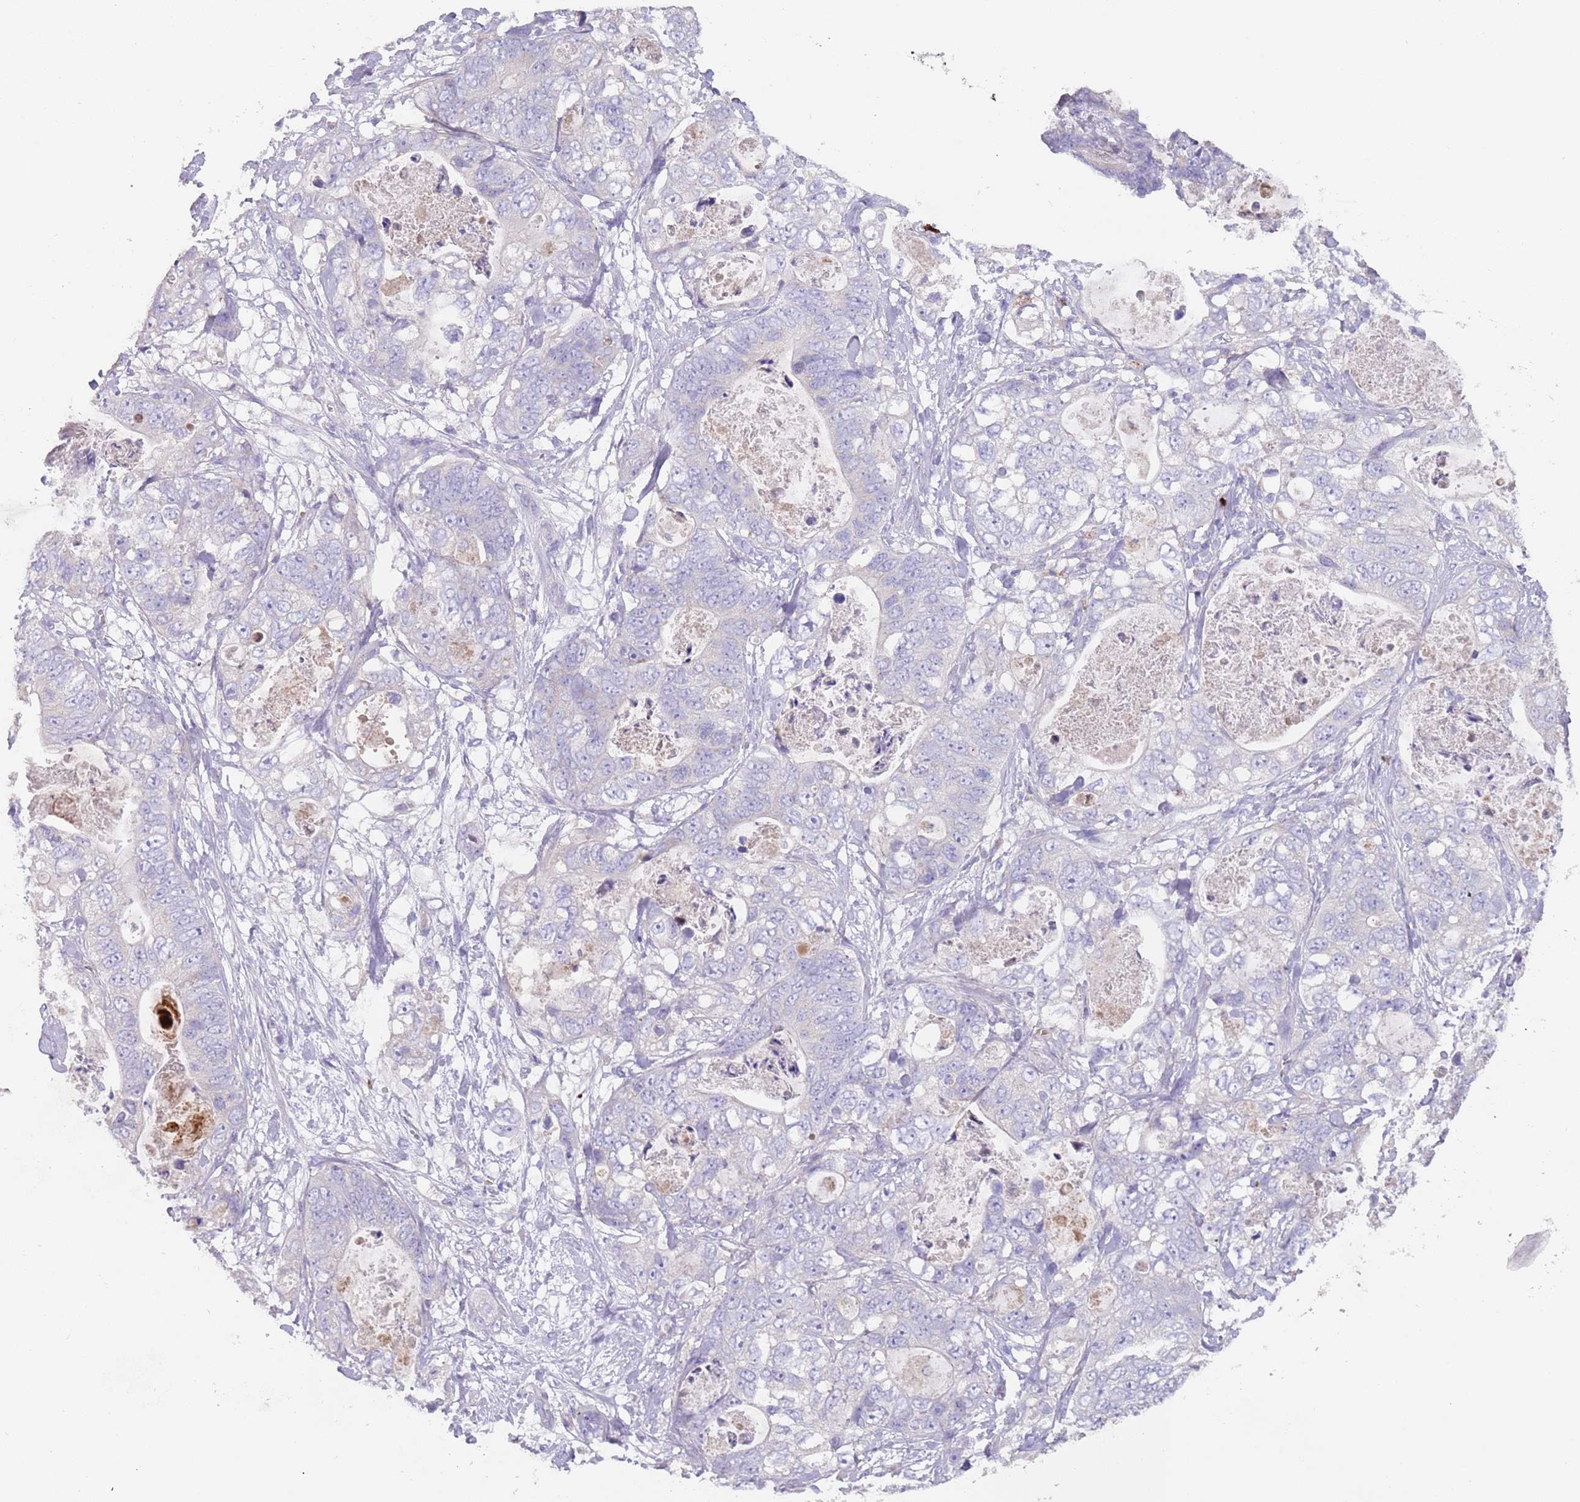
{"staining": {"intensity": "negative", "quantity": "none", "location": "none"}, "tissue": "stomach cancer", "cell_type": "Tumor cells", "image_type": "cancer", "snomed": [{"axis": "morphology", "description": "Normal tissue, NOS"}, {"axis": "morphology", "description": "Adenocarcinoma, NOS"}, {"axis": "topography", "description": "Stomach"}], "caption": "Stomach cancer (adenocarcinoma) was stained to show a protein in brown. There is no significant positivity in tumor cells. (Immunohistochemistry, brightfield microscopy, high magnification).", "gene": "TMEM251", "patient": {"sex": "female", "age": 89}}